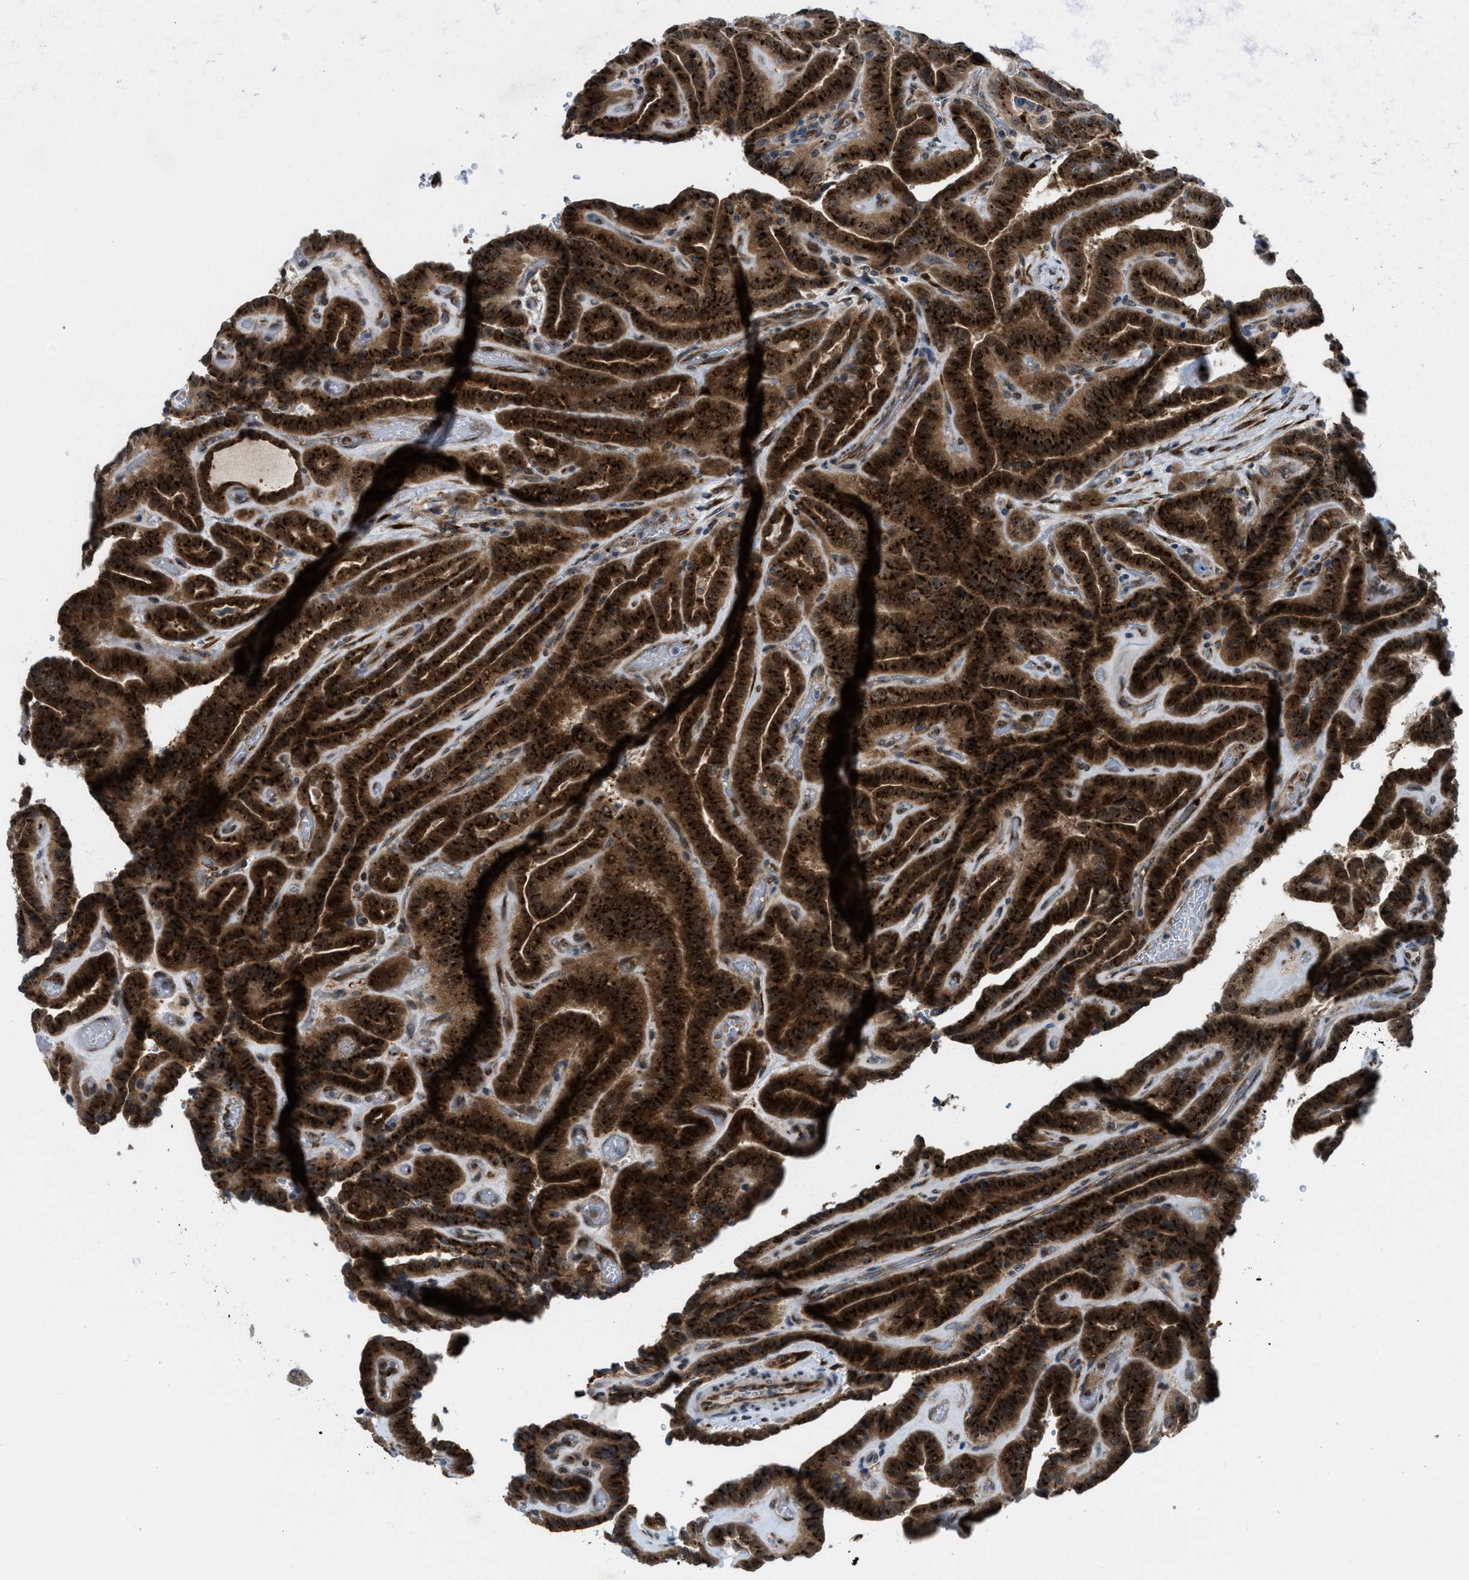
{"staining": {"intensity": "strong", "quantity": ">75%", "location": "cytoplasmic/membranous"}, "tissue": "thyroid cancer", "cell_type": "Tumor cells", "image_type": "cancer", "snomed": [{"axis": "morphology", "description": "Papillary adenocarcinoma, NOS"}, {"axis": "topography", "description": "Thyroid gland"}], "caption": "The micrograph exhibits staining of thyroid cancer (papillary adenocarcinoma), revealing strong cytoplasmic/membranous protein staining (brown color) within tumor cells.", "gene": "SLC38A10", "patient": {"sex": "male", "age": 77}}